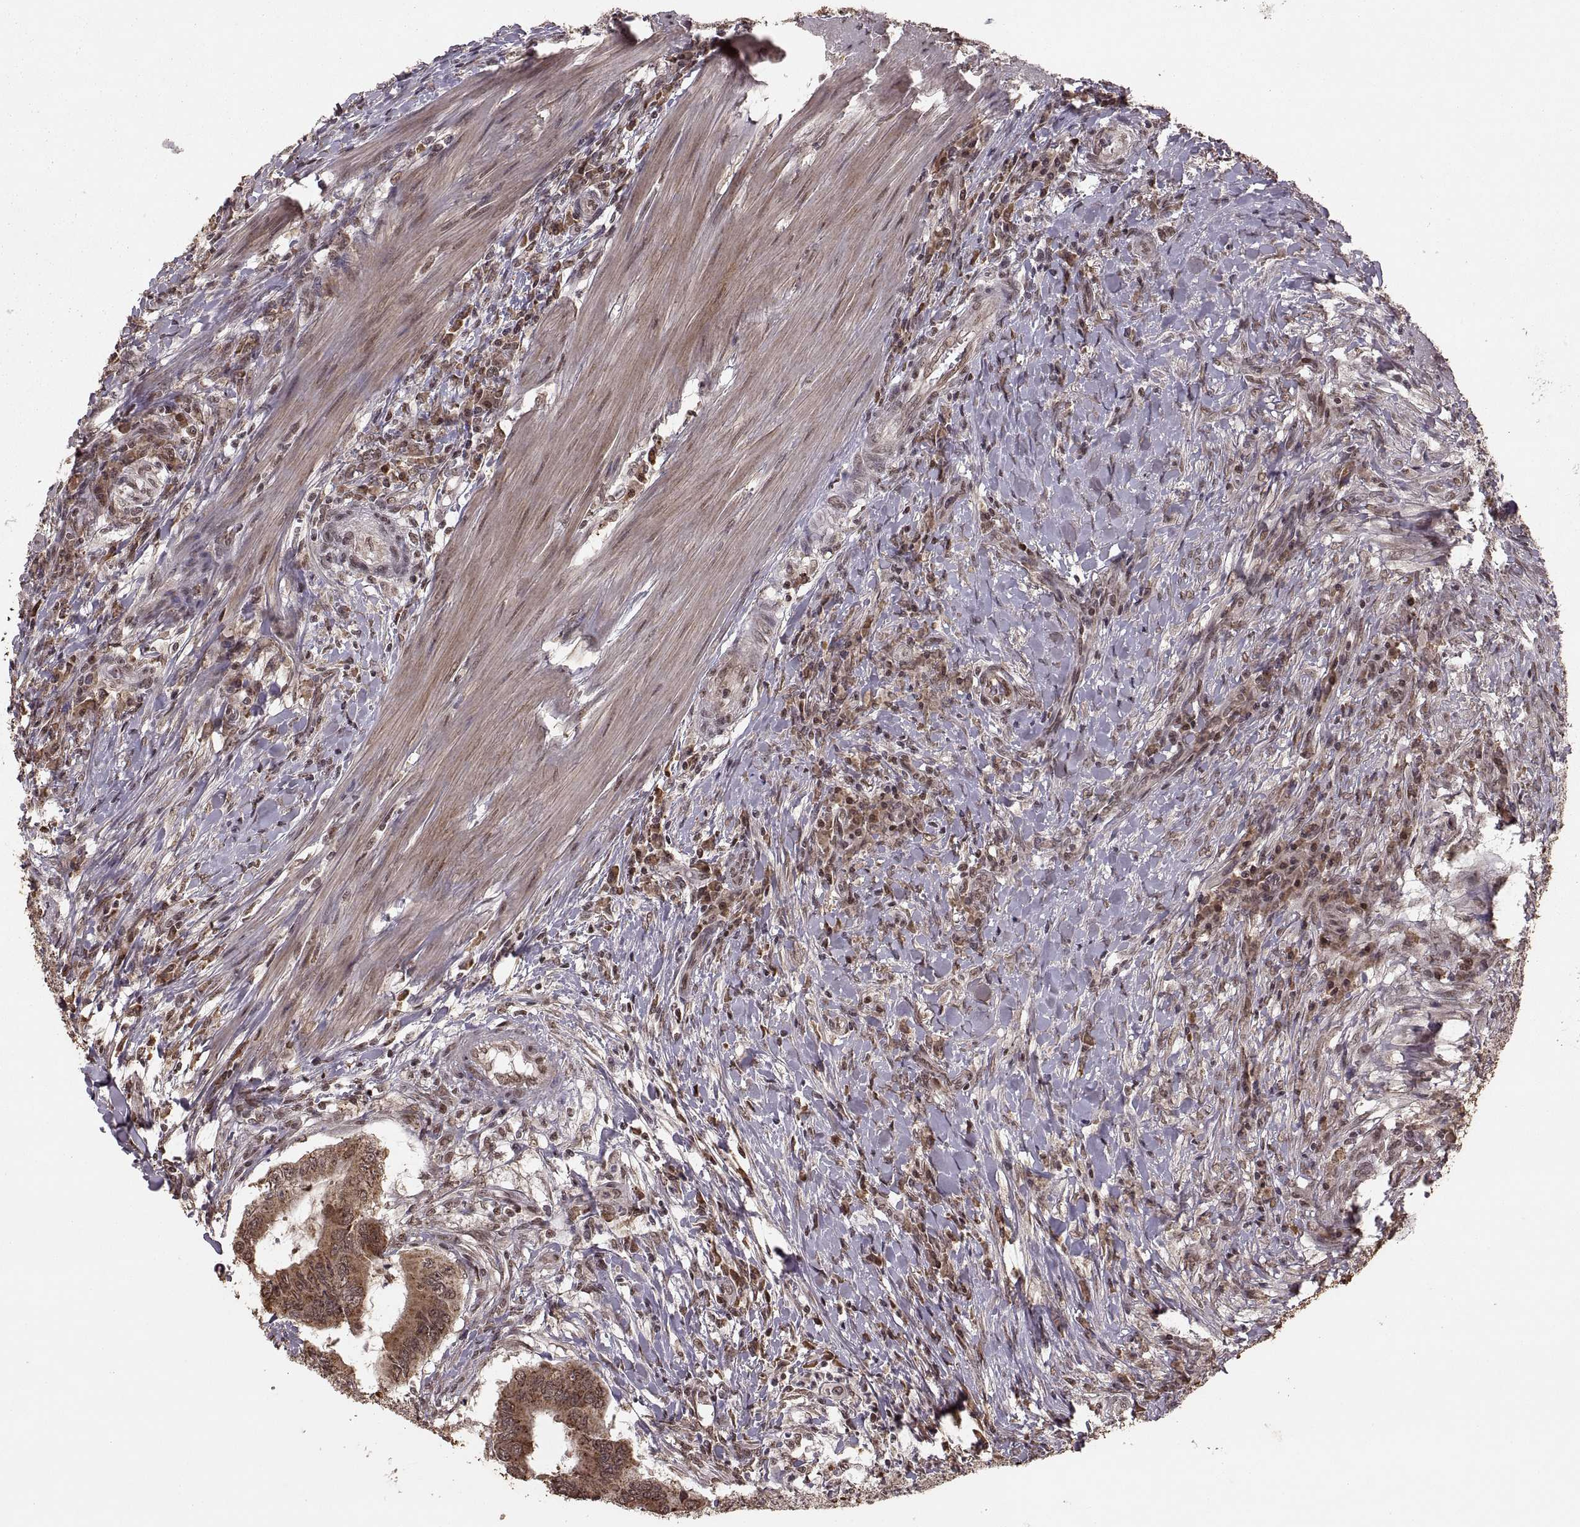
{"staining": {"intensity": "moderate", "quantity": "25%-75%", "location": "cytoplasmic/membranous"}, "tissue": "colorectal cancer", "cell_type": "Tumor cells", "image_type": "cancer", "snomed": [{"axis": "morphology", "description": "Adenocarcinoma, NOS"}, {"axis": "topography", "description": "Colon"}], "caption": "DAB immunohistochemical staining of human colorectal cancer (adenocarcinoma) reveals moderate cytoplasmic/membranous protein expression in about 25%-75% of tumor cells.", "gene": "RFT1", "patient": {"sex": "male", "age": 53}}